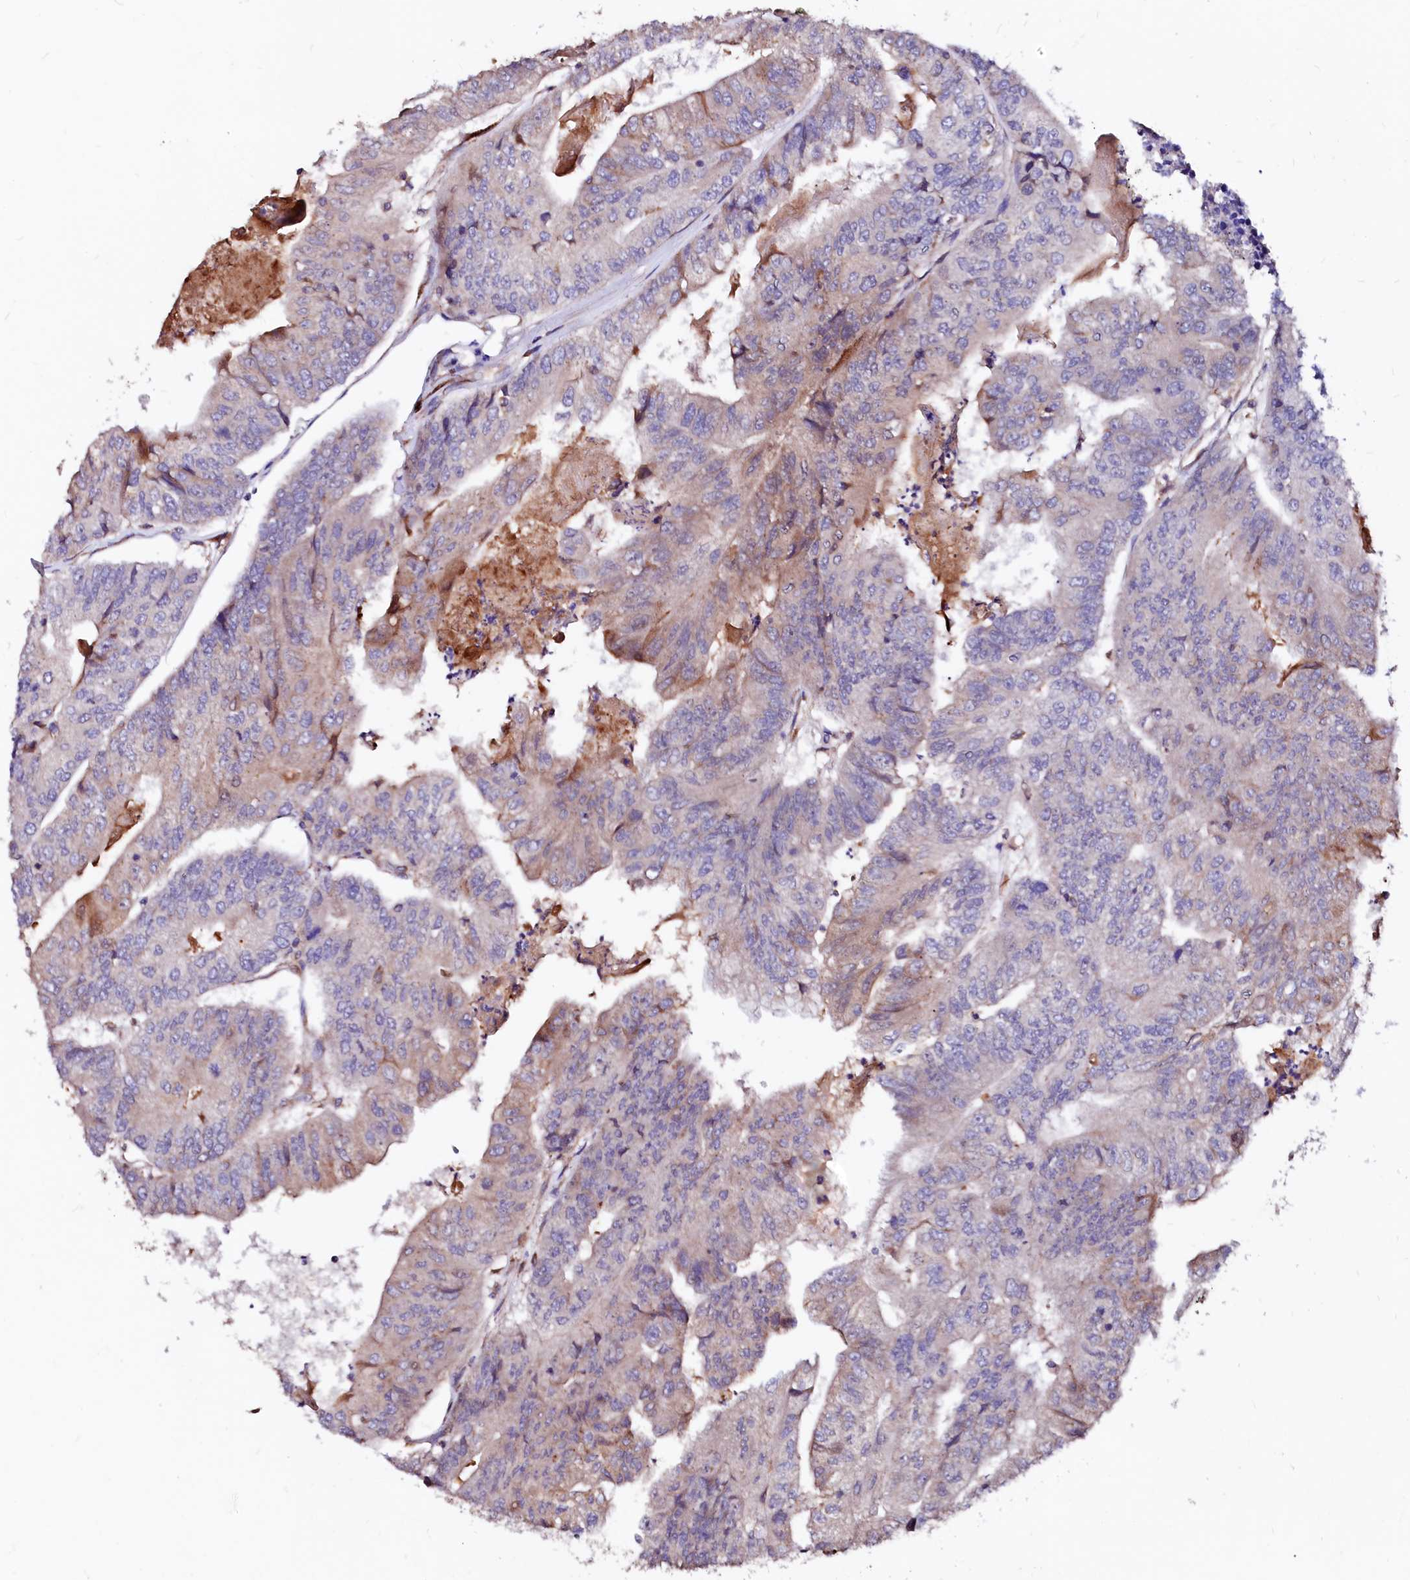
{"staining": {"intensity": "weak", "quantity": "<25%", "location": "cytoplasmic/membranous"}, "tissue": "colorectal cancer", "cell_type": "Tumor cells", "image_type": "cancer", "snomed": [{"axis": "morphology", "description": "Adenocarcinoma, NOS"}, {"axis": "topography", "description": "Colon"}], "caption": "A high-resolution histopathology image shows immunohistochemistry staining of colorectal adenocarcinoma, which exhibits no significant positivity in tumor cells. Brightfield microscopy of immunohistochemistry (IHC) stained with DAB (brown) and hematoxylin (blue), captured at high magnification.", "gene": "LMAN1", "patient": {"sex": "female", "age": 67}}